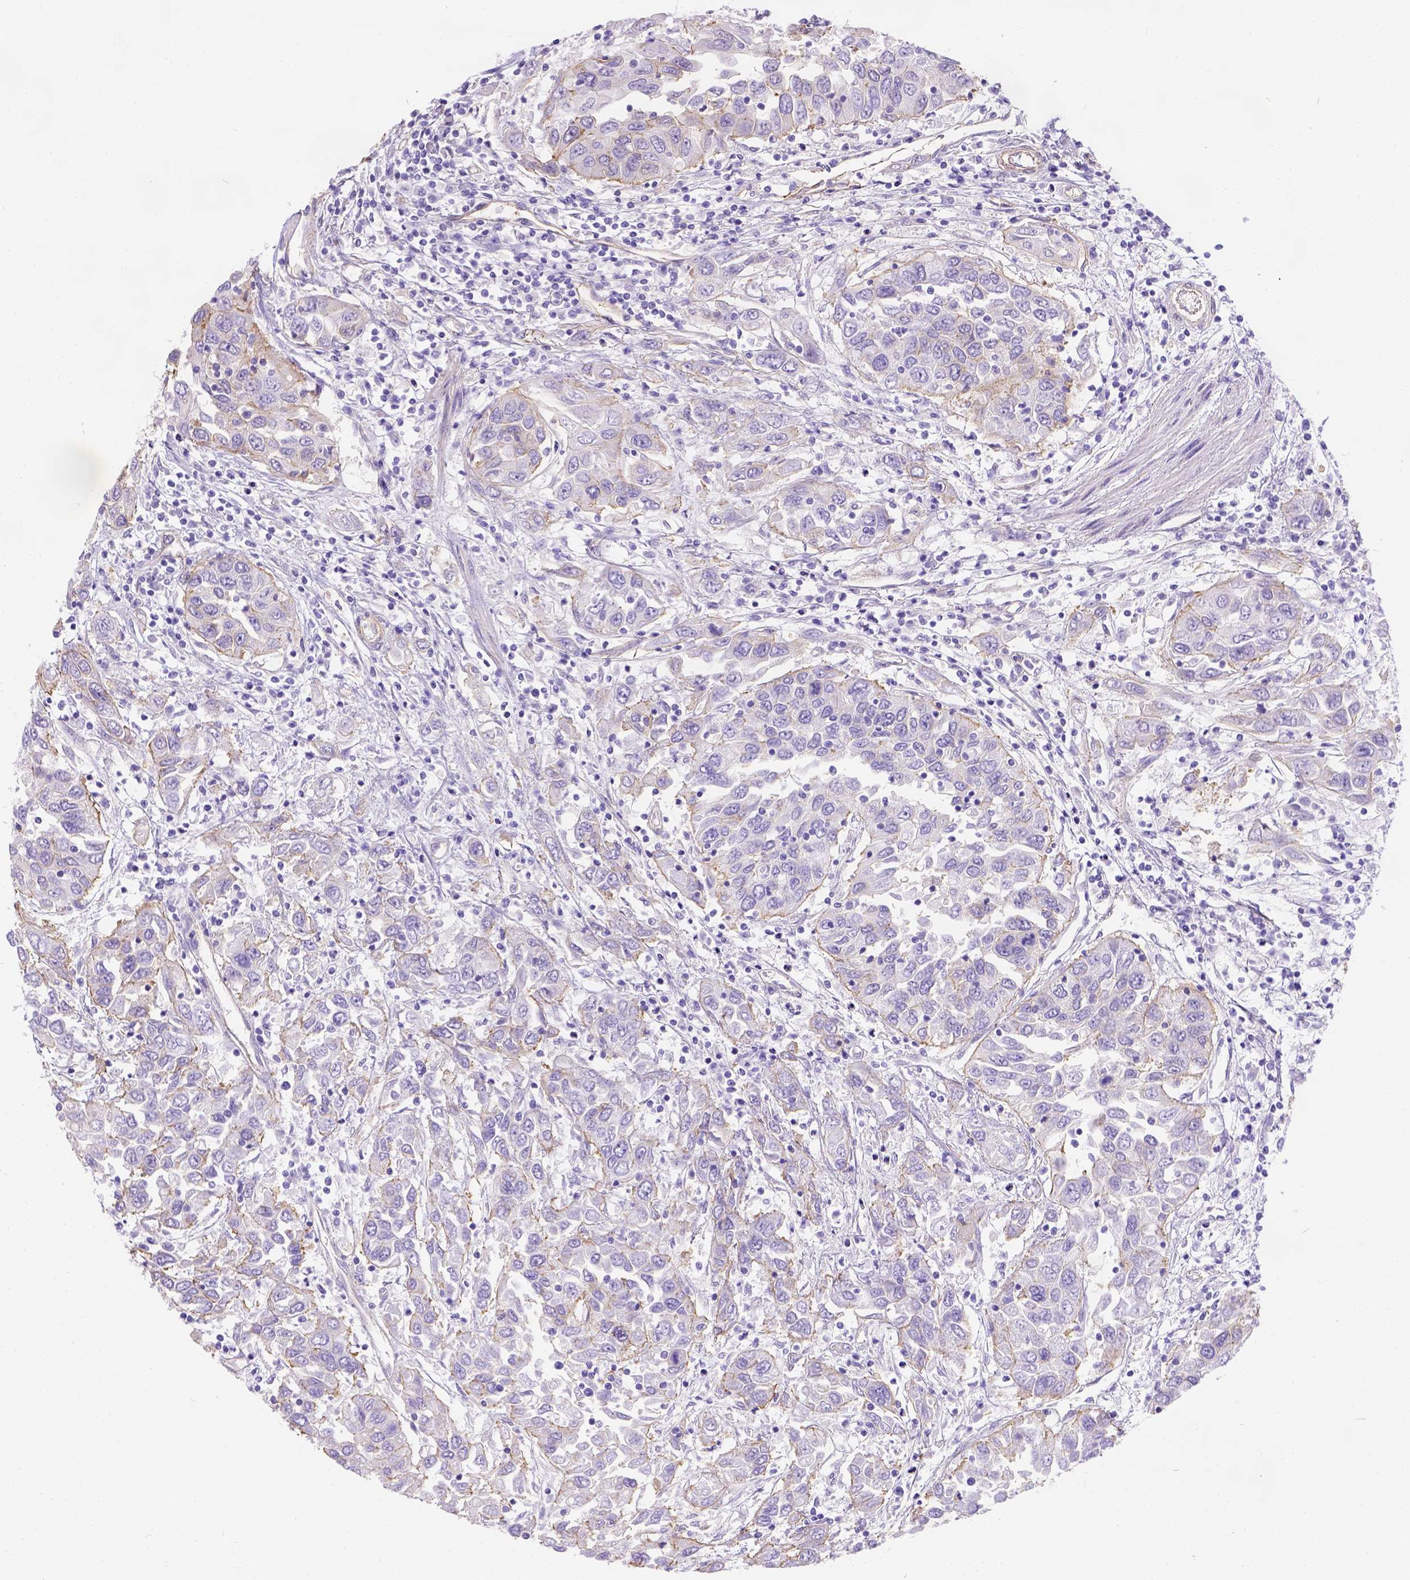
{"staining": {"intensity": "moderate", "quantity": "<25%", "location": "cytoplasmic/membranous"}, "tissue": "urothelial cancer", "cell_type": "Tumor cells", "image_type": "cancer", "snomed": [{"axis": "morphology", "description": "Urothelial carcinoma, High grade"}, {"axis": "topography", "description": "Urinary bladder"}], "caption": "Human urothelial carcinoma (high-grade) stained for a protein (brown) reveals moderate cytoplasmic/membranous positive expression in about <25% of tumor cells.", "gene": "PHF7", "patient": {"sex": "male", "age": 76}}